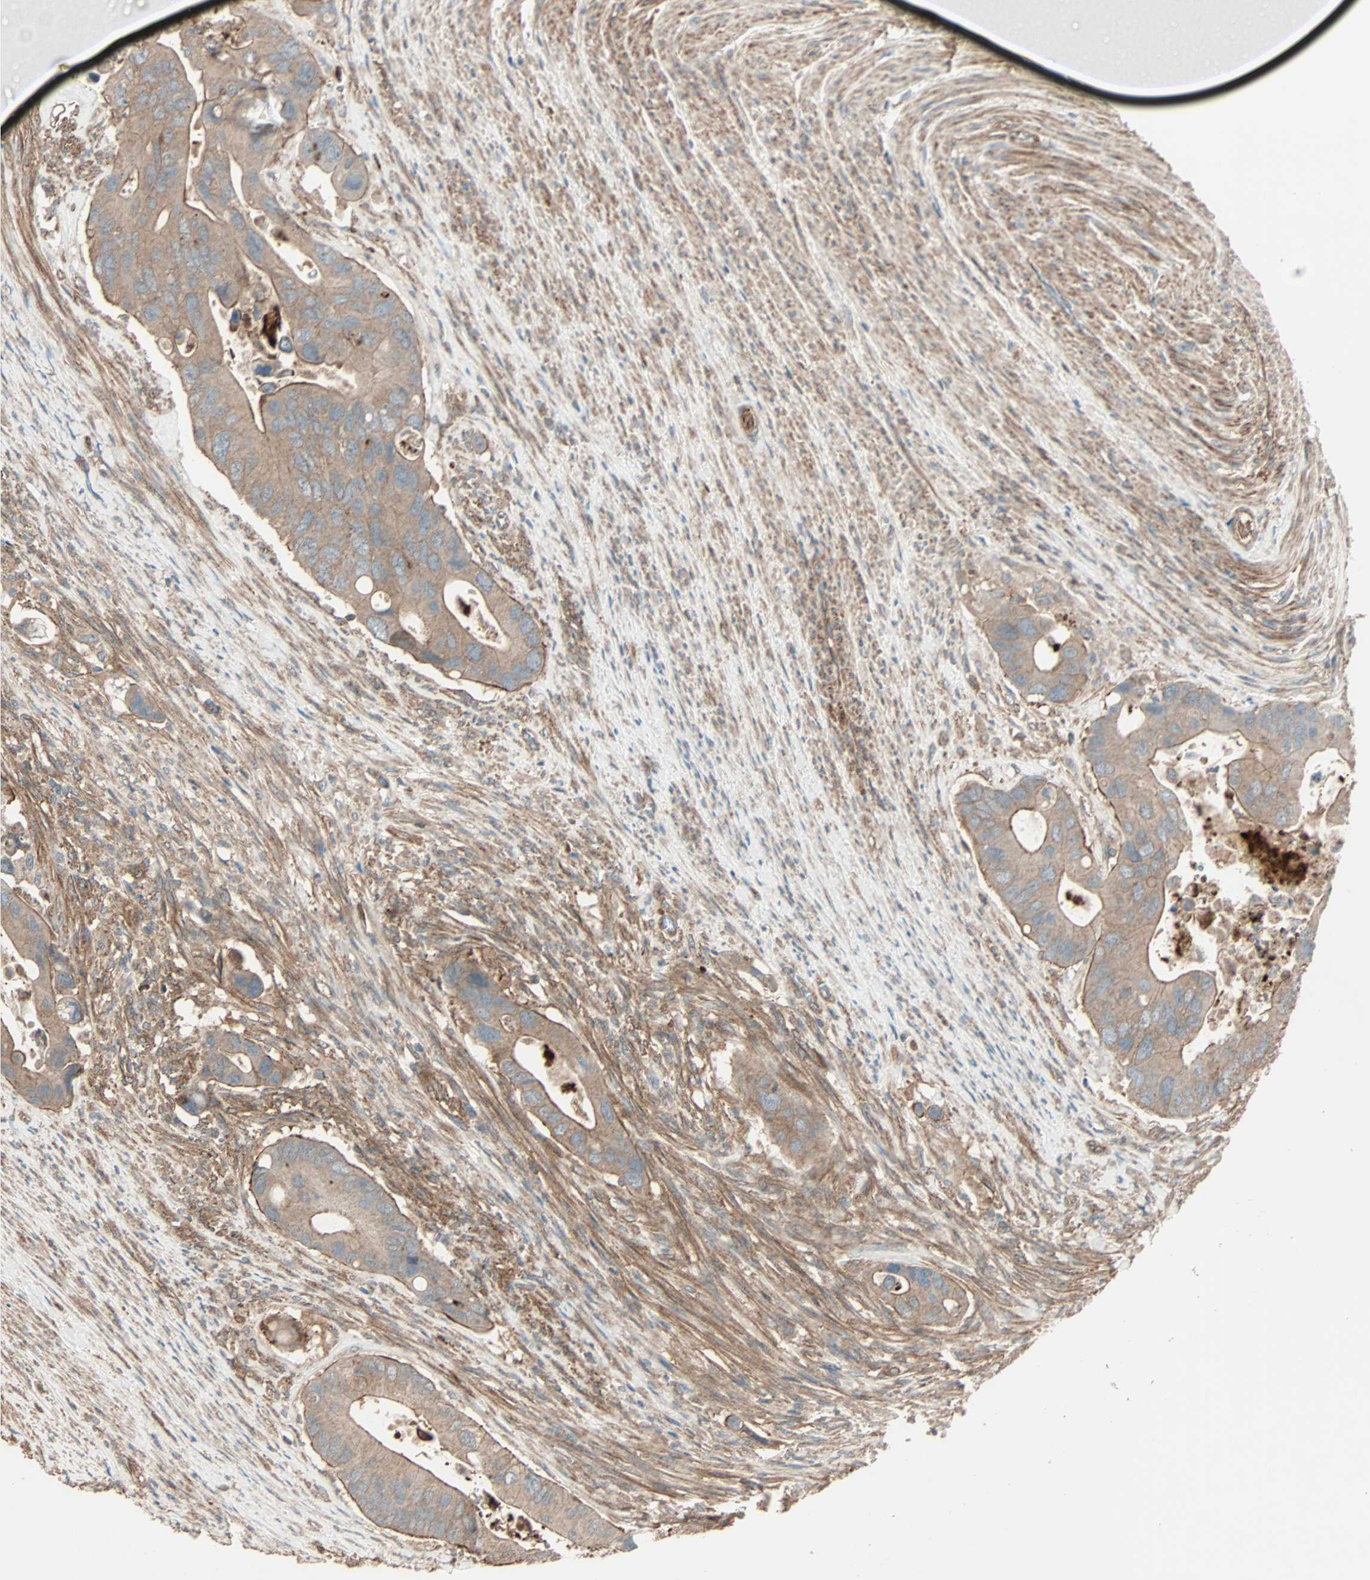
{"staining": {"intensity": "moderate", "quantity": ">75%", "location": "cytoplasmic/membranous"}, "tissue": "colorectal cancer", "cell_type": "Tumor cells", "image_type": "cancer", "snomed": [{"axis": "morphology", "description": "Adenocarcinoma, NOS"}, {"axis": "topography", "description": "Rectum"}], "caption": "About >75% of tumor cells in human colorectal cancer reveal moderate cytoplasmic/membranous protein staining as visualized by brown immunohistochemical staining.", "gene": "GCK", "patient": {"sex": "female", "age": 57}}